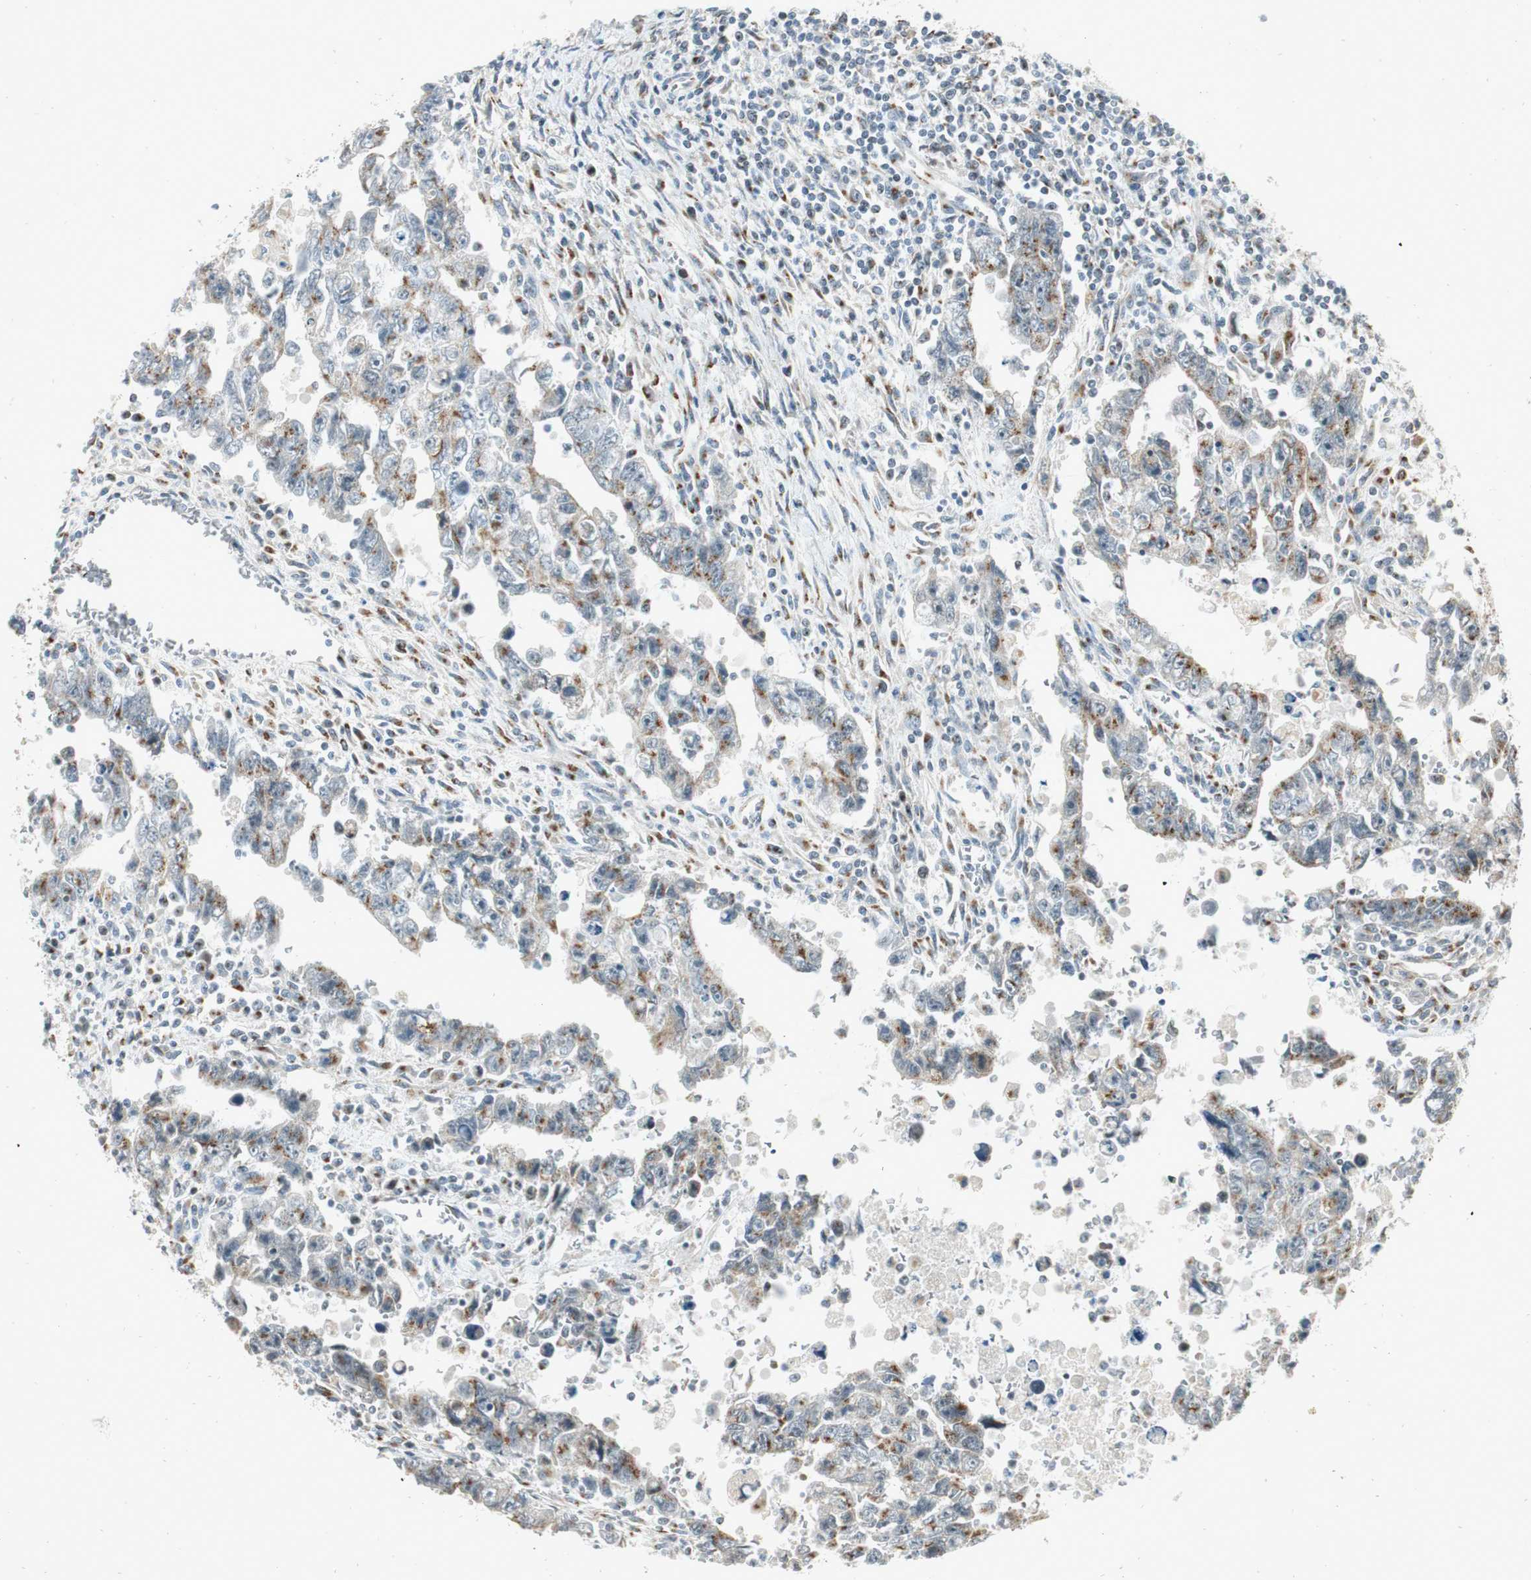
{"staining": {"intensity": "weak", "quantity": "25%-75%", "location": "cytoplasmic/membranous"}, "tissue": "testis cancer", "cell_type": "Tumor cells", "image_type": "cancer", "snomed": [{"axis": "morphology", "description": "Carcinoma, Embryonal, NOS"}, {"axis": "topography", "description": "Testis"}], "caption": "Immunohistochemistry of testis embryonal carcinoma shows low levels of weak cytoplasmic/membranous positivity in approximately 25%-75% of tumor cells. The staining was performed using DAB (3,3'-diaminobenzidine) to visualize the protein expression in brown, while the nuclei were stained in blue with hematoxylin (Magnification: 20x).", "gene": "NEO1", "patient": {"sex": "male", "age": 28}}